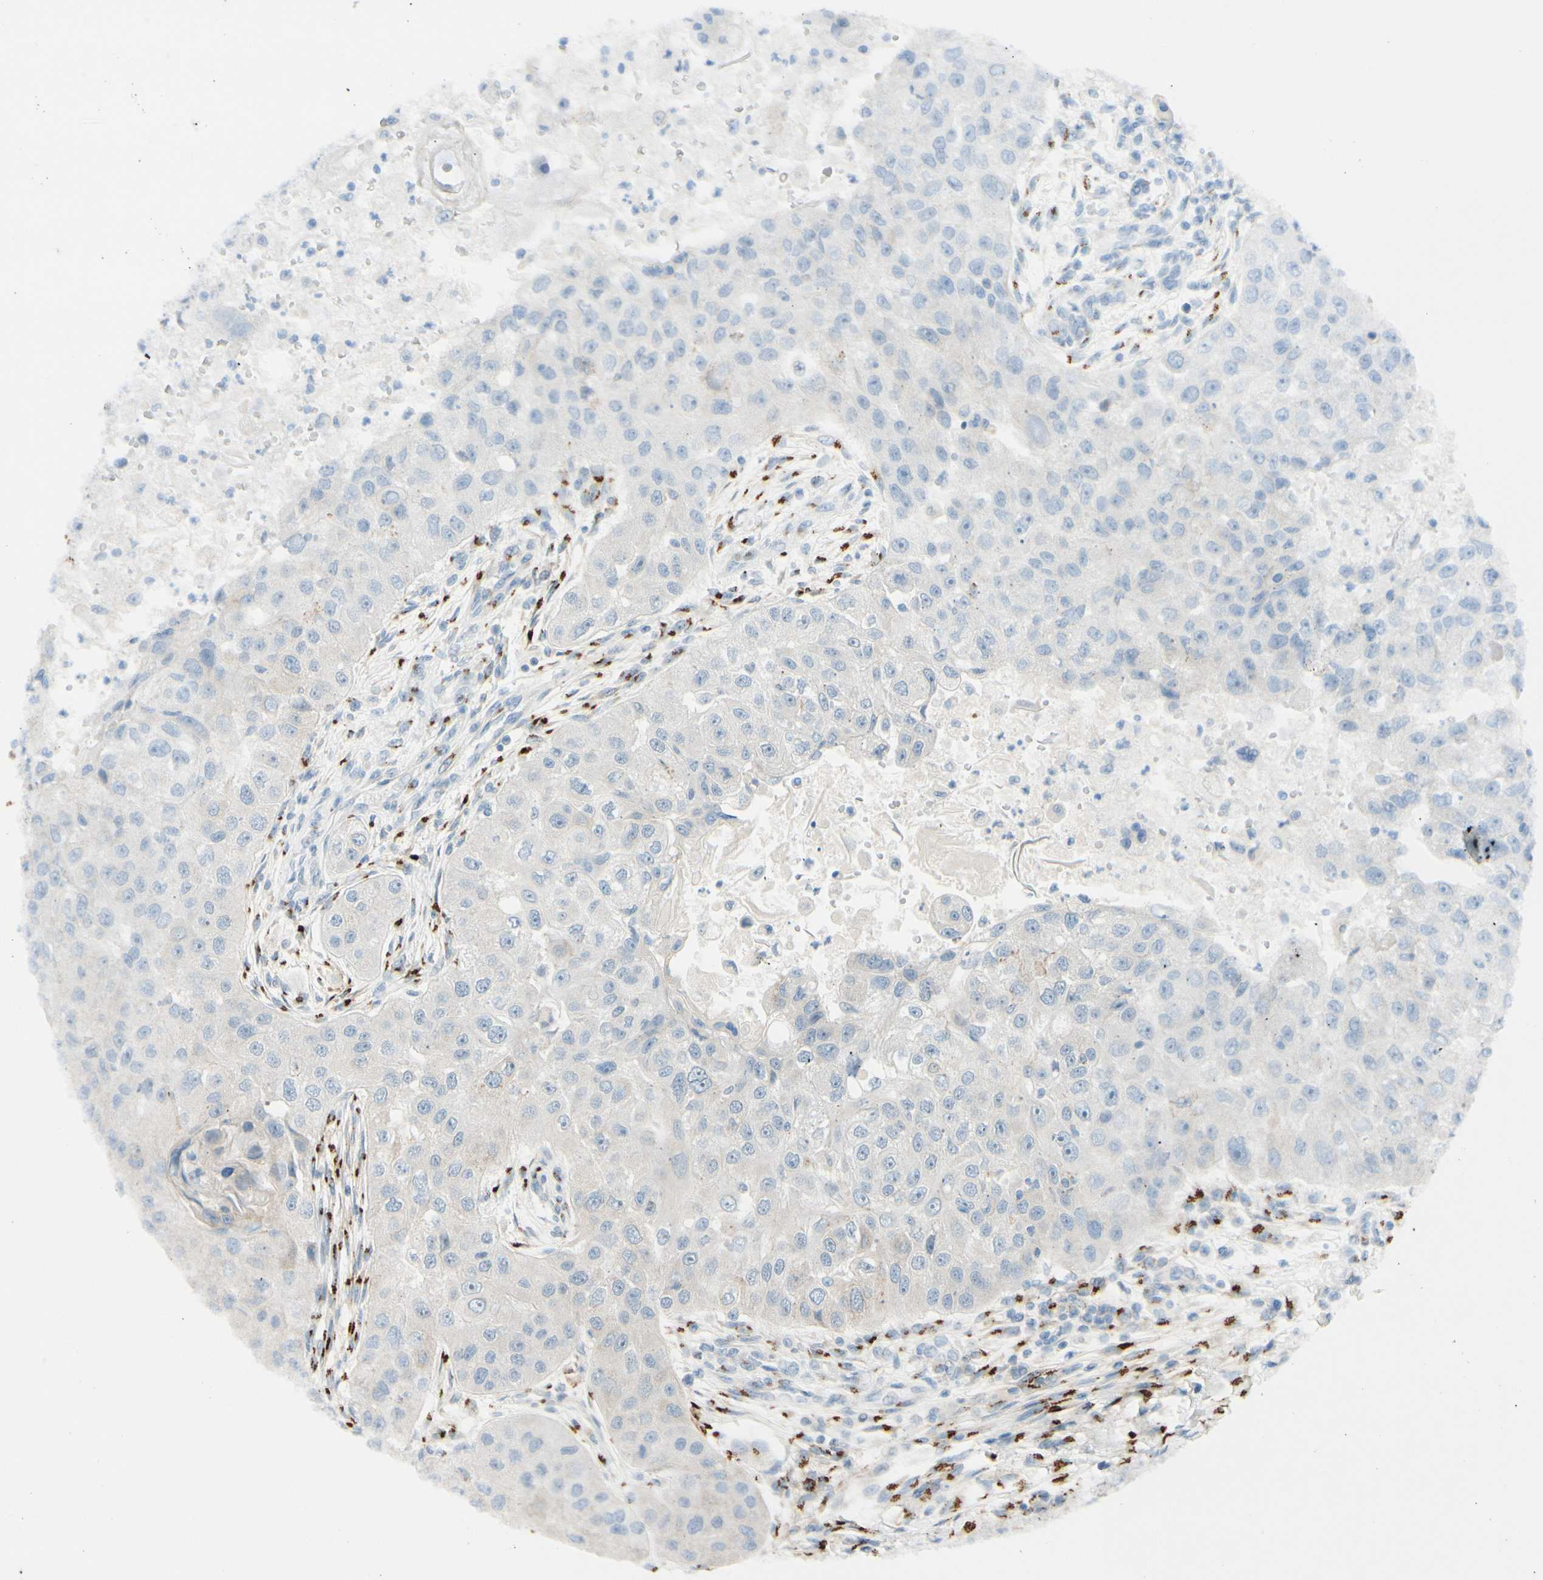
{"staining": {"intensity": "negative", "quantity": "none", "location": "none"}, "tissue": "head and neck cancer", "cell_type": "Tumor cells", "image_type": "cancer", "snomed": [{"axis": "morphology", "description": "Normal tissue, NOS"}, {"axis": "morphology", "description": "Squamous cell carcinoma, NOS"}, {"axis": "topography", "description": "Skeletal muscle"}, {"axis": "topography", "description": "Head-Neck"}], "caption": "This is an IHC micrograph of head and neck cancer. There is no staining in tumor cells.", "gene": "GALNT5", "patient": {"sex": "male", "age": 51}}